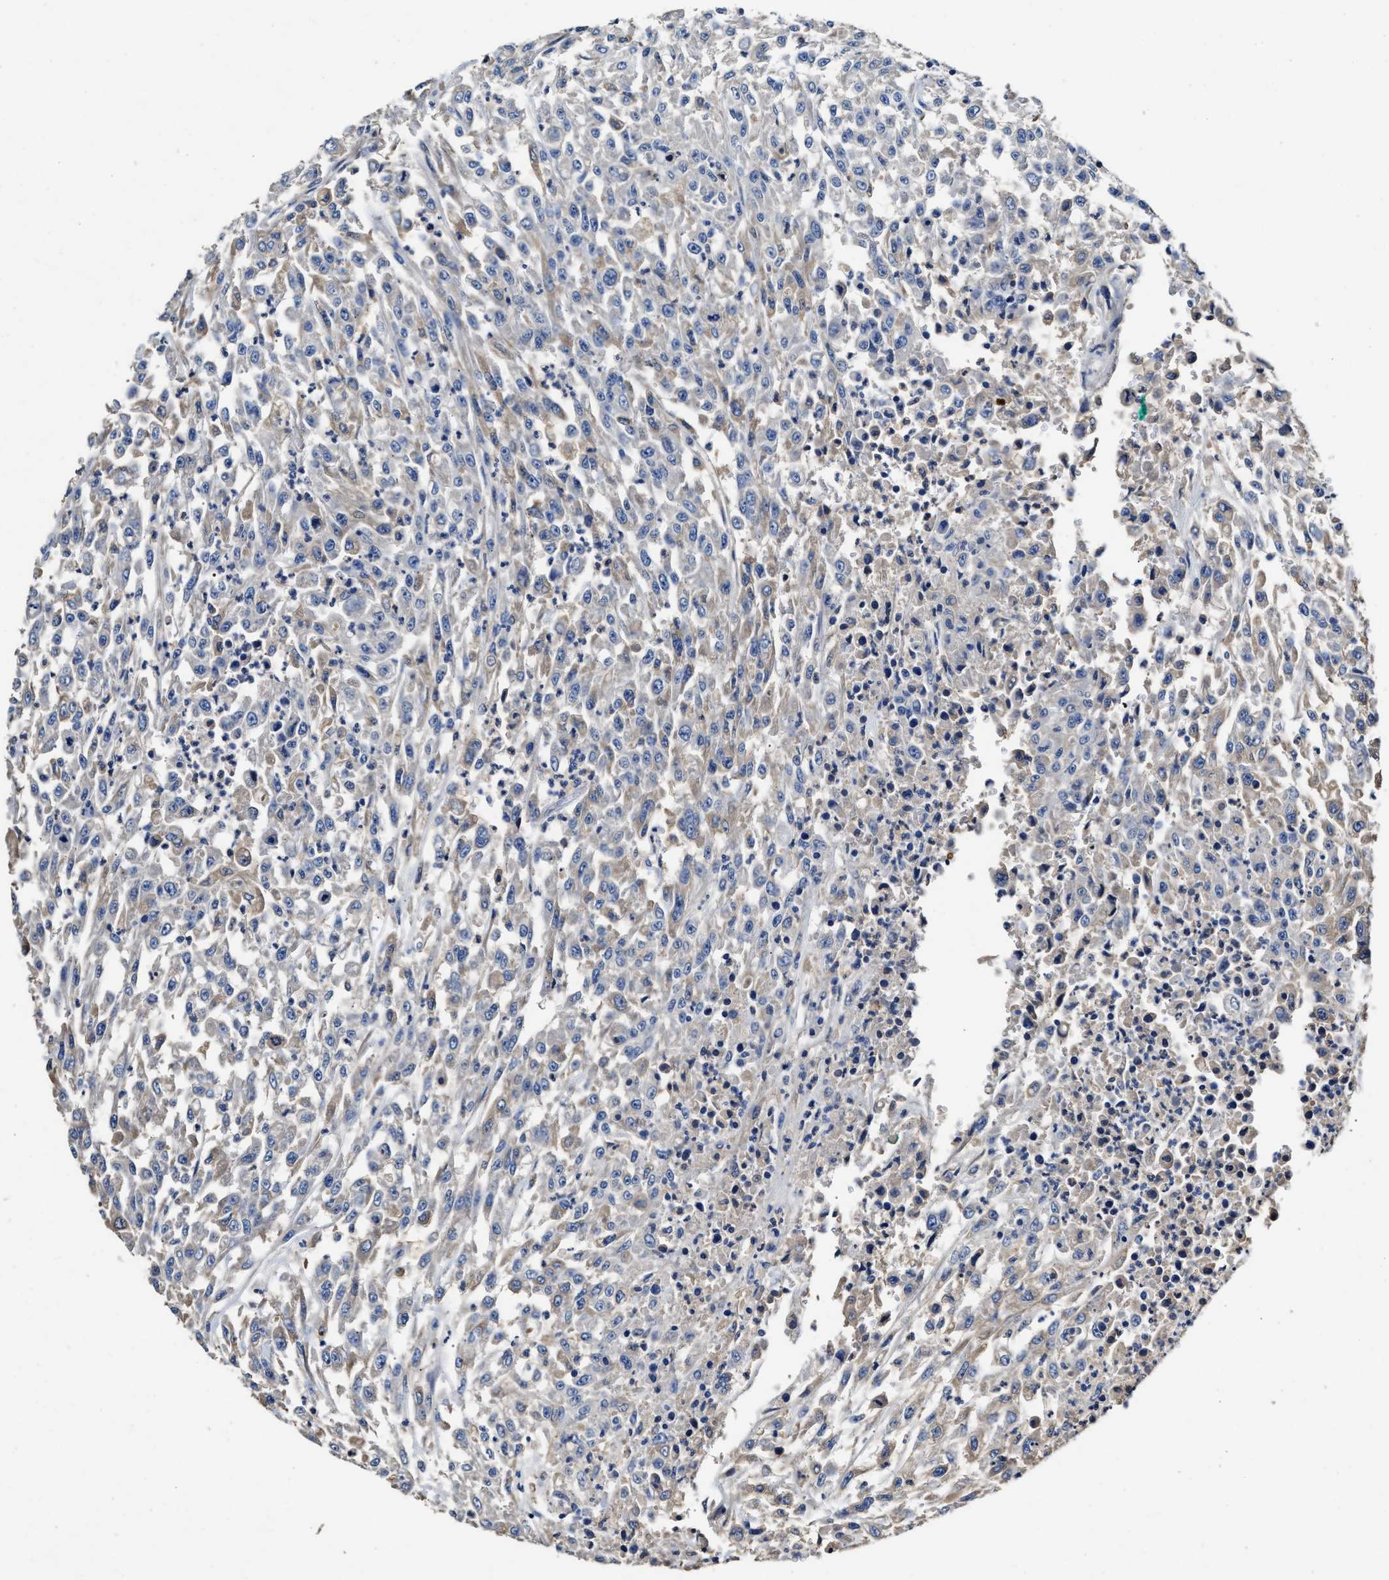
{"staining": {"intensity": "negative", "quantity": "none", "location": "none"}, "tissue": "urothelial cancer", "cell_type": "Tumor cells", "image_type": "cancer", "snomed": [{"axis": "morphology", "description": "Urothelial carcinoma, High grade"}, {"axis": "topography", "description": "Urinary bladder"}], "caption": "High magnification brightfield microscopy of urothelial carcinoma (high-grade) stained with DAB (brown) and counterstained with hematoxylin (blue): tumor cells show no significant positivity.", "gene": "SLCO2B1", "patient": {"sex": "male", "age": 46}}